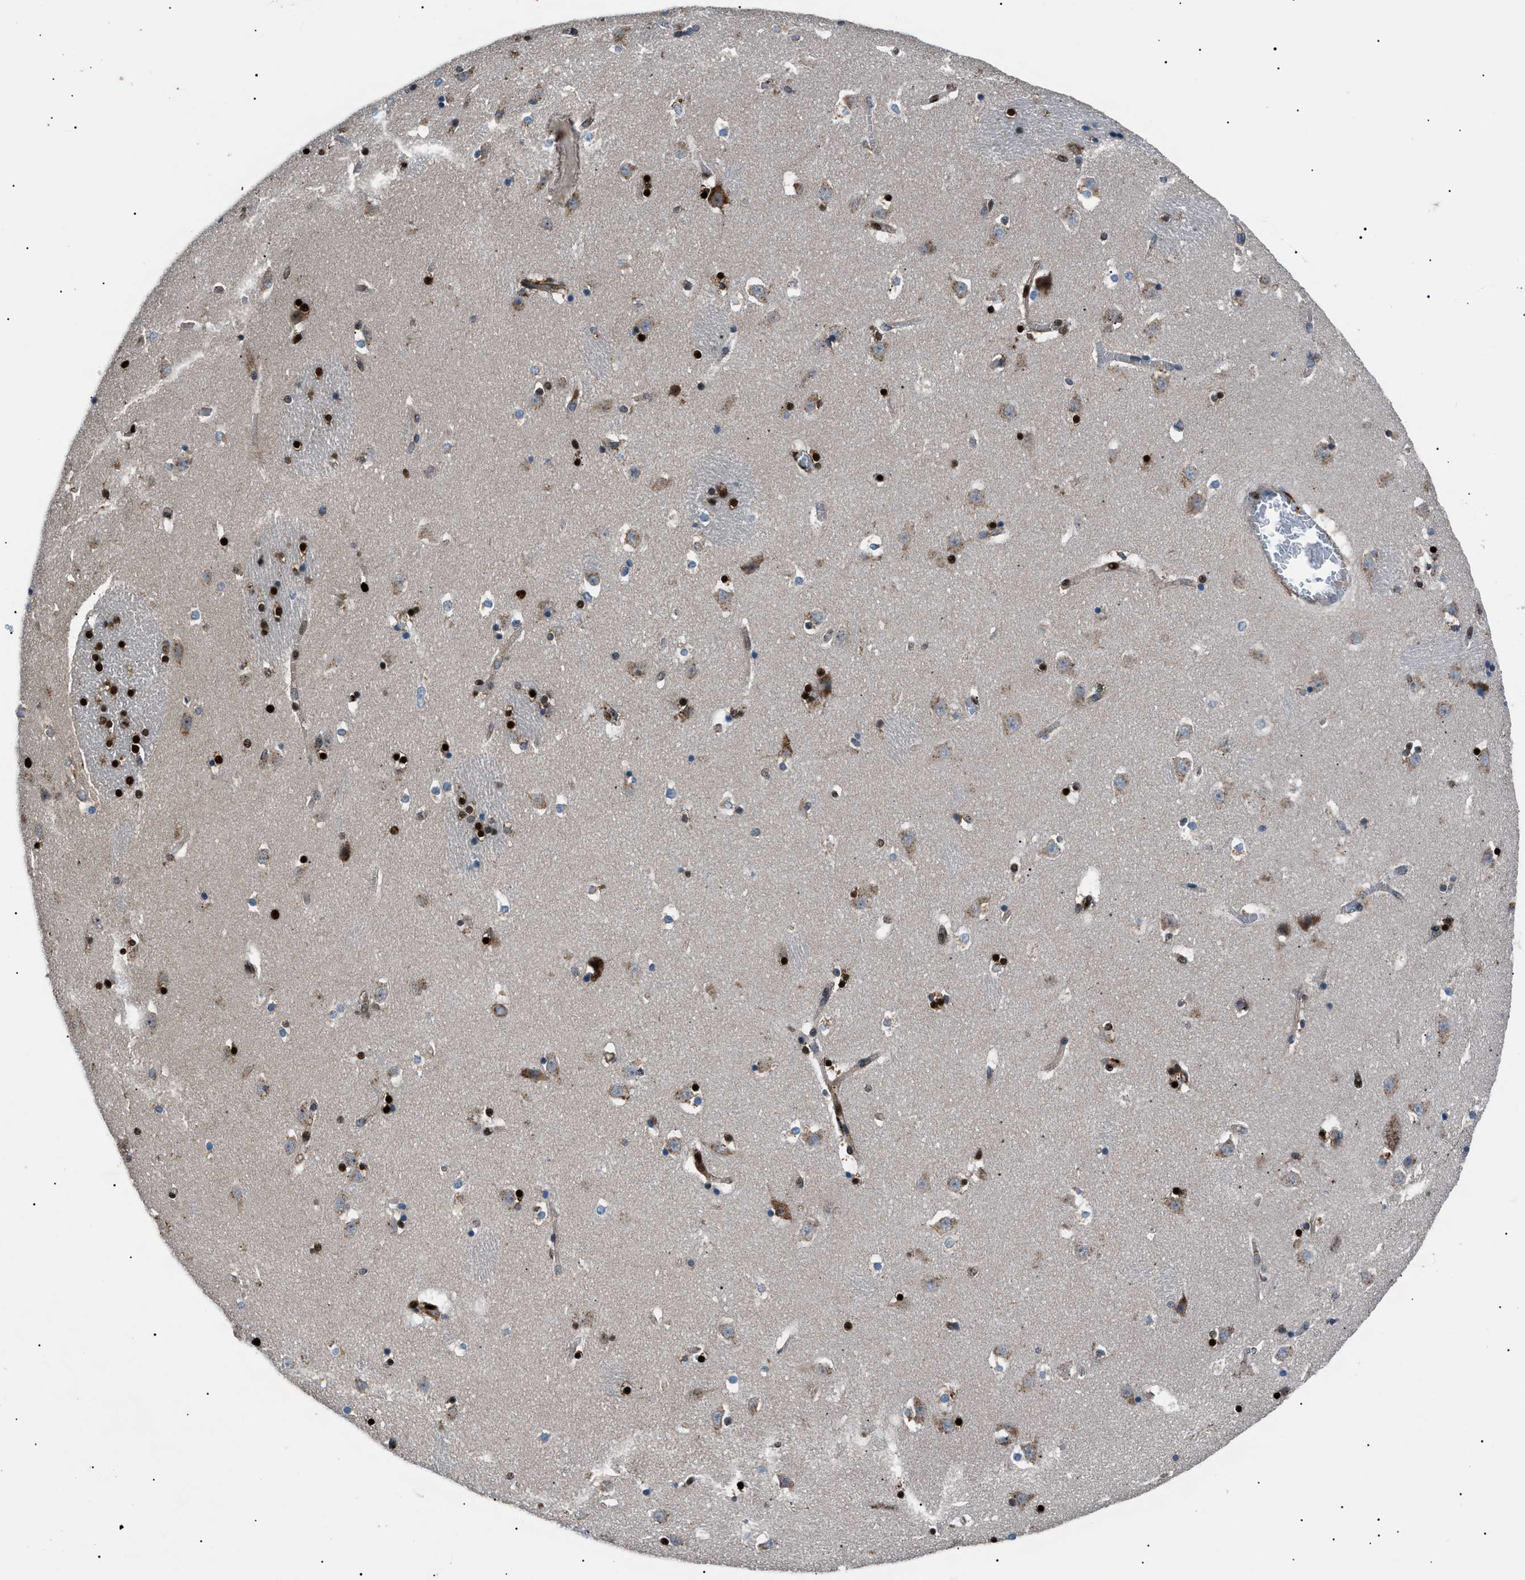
{"staining": {"intensity": "strong", "quantity": "25%-75%", "location": "nuclear"}, "tissue": "caudate", "cell_type": "Glial cells", "image_type": "normal", "snomed": [{"axis": "morphology", "description": "Normal tissue, NOS"}, {"axis": "topography", "description": "Lateral ventricle wall"}], "caption": "Caudate stained with IHC displays strong nuclear positivity in approximately 25%-75% of glial cells.", "gene": "PRKX", "patient": {"sex": "male", "age": 45}}